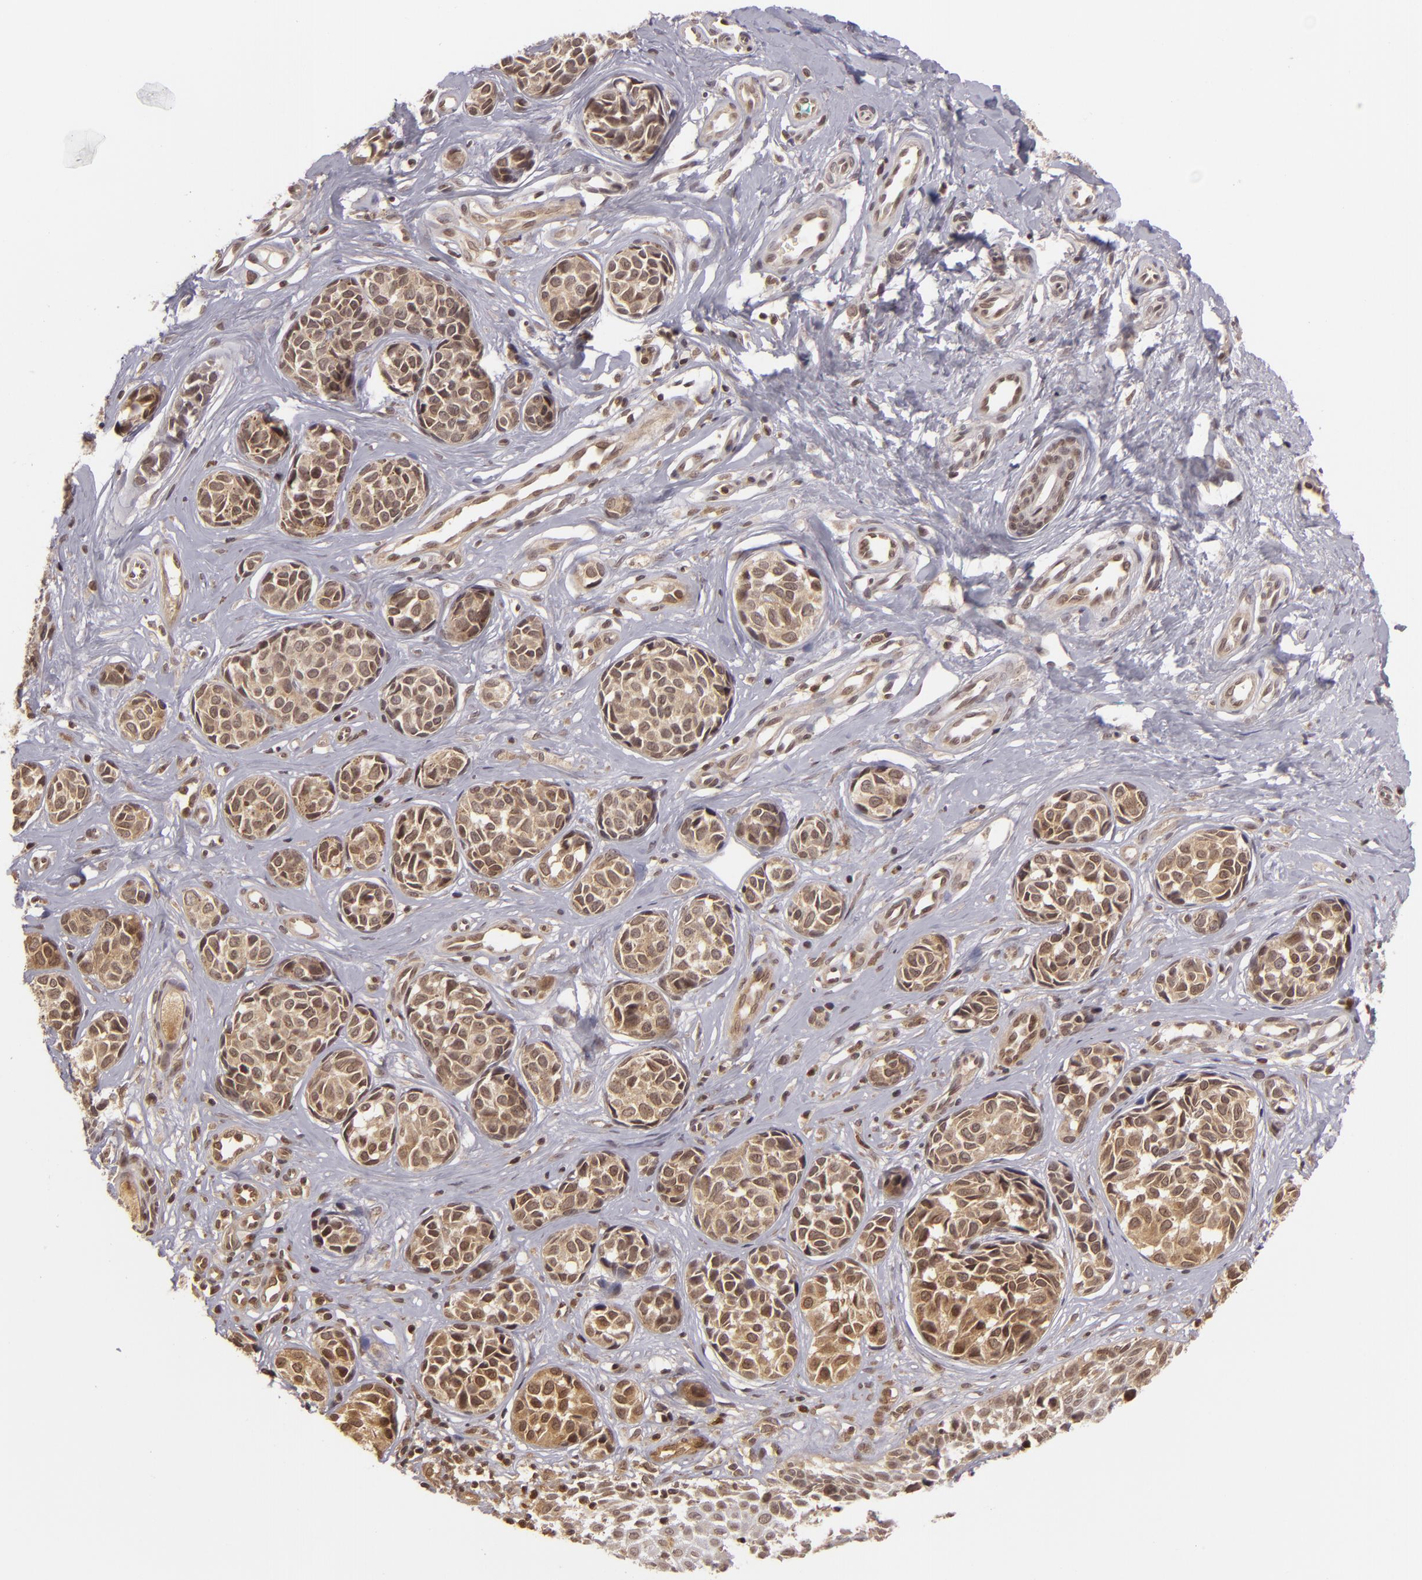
{"staining": {"intensity": "moderate", "quantity": ">75%", "location": "cytoplasmic/membranous,nuclear"}, "tissue": "melanoma", "cell_type": "Tumor cells", "image_type": "cancer", "snomed": [{"axis": "morphology", "description": "Malignant melanoma, NOS"}, {"axis": "topography", "description": "Skin"}], "caption": "Malignant melanoma stained for a protein displays moderate cytoplasmic/membranous and nuclear positivity in tumor cells. (Stains: DAB in brown, nuclei in blue, Microscopy: brightfield microscopy at high magnification).", "gene": "ZBTB33", "patient": {"sex": "male", "age": 79}}